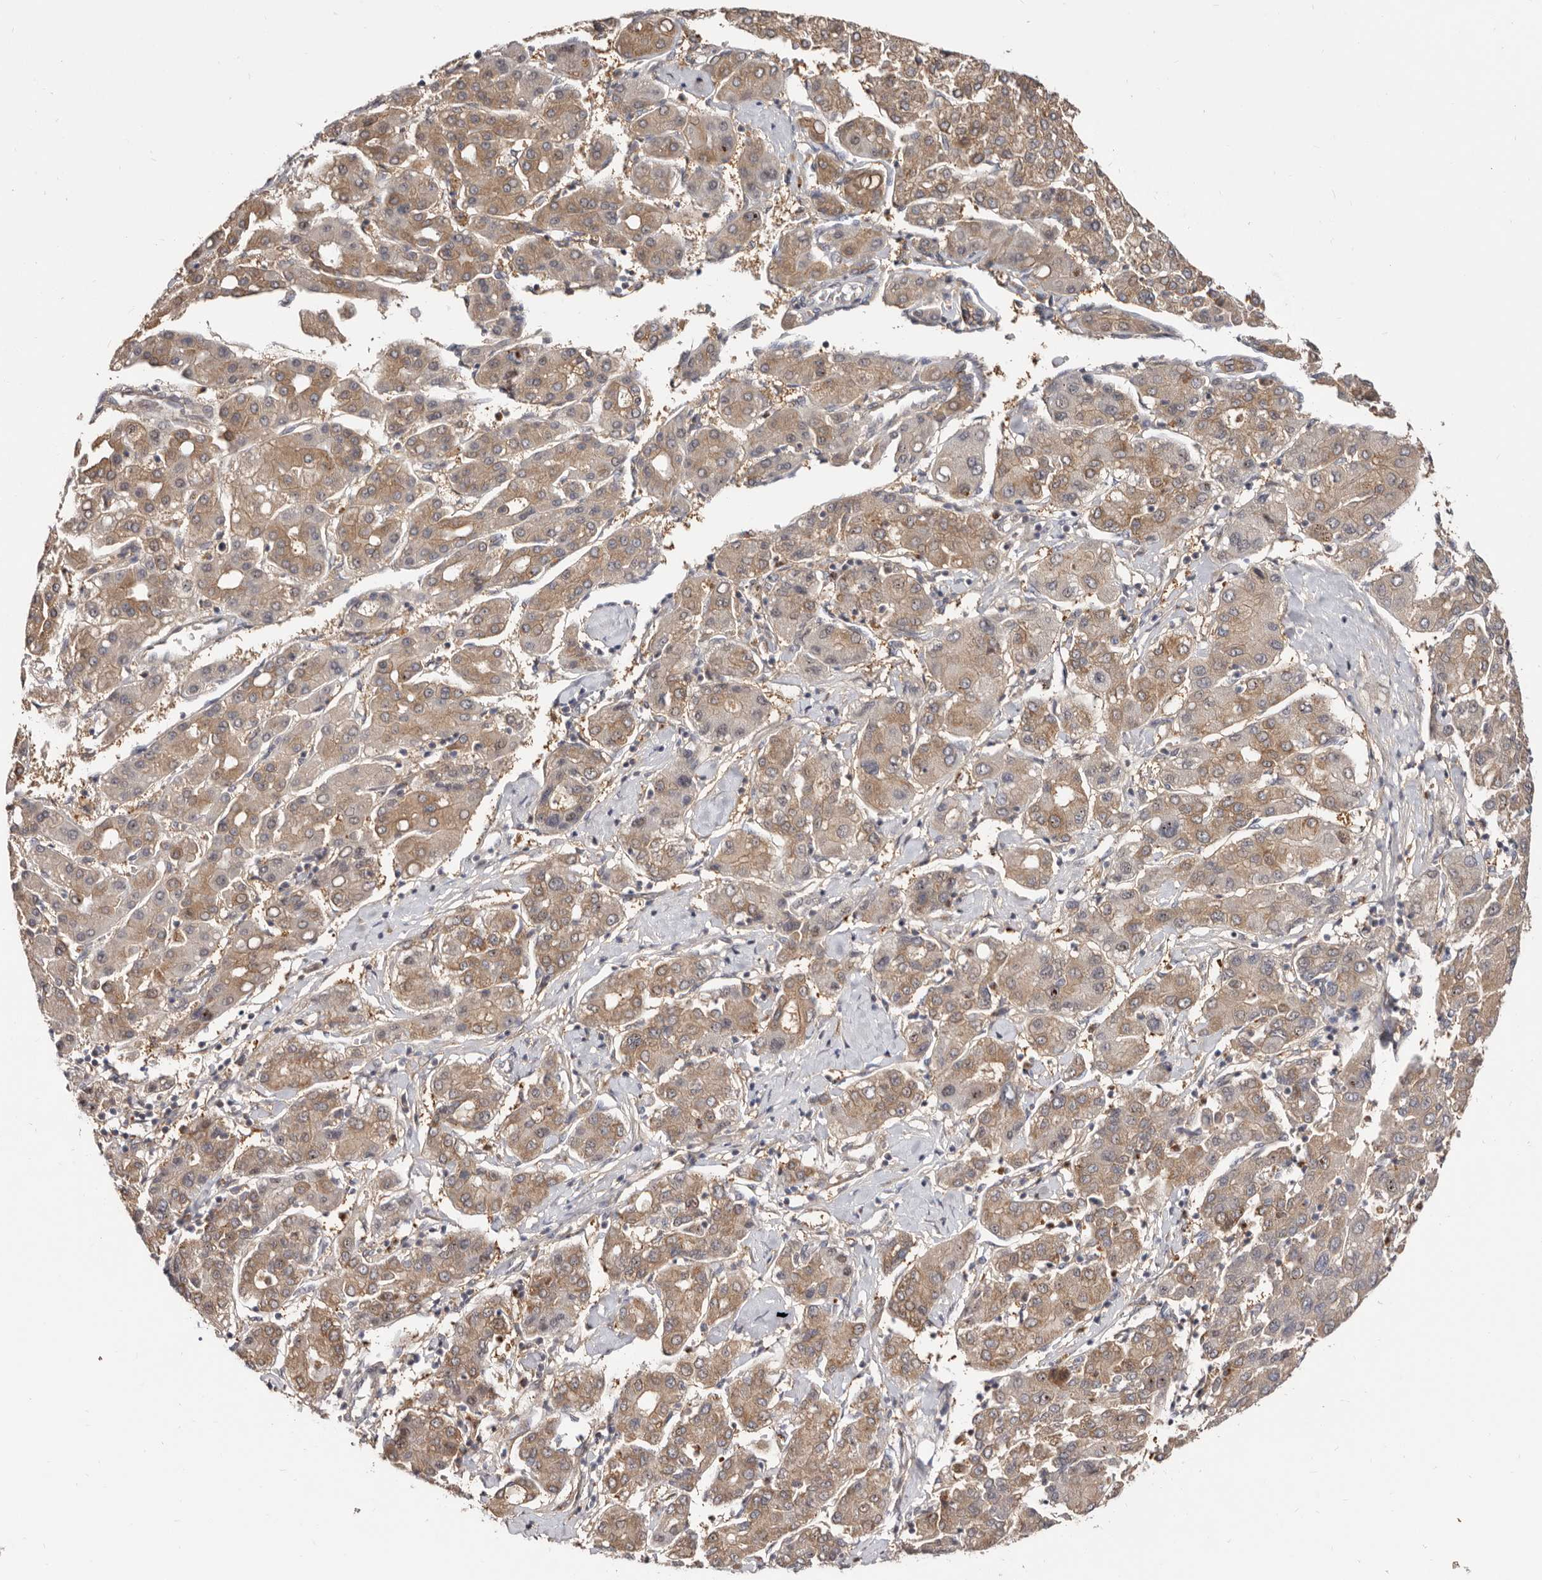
{"staining": {"intensity": "moderate", "quantity": ">75%", "location": "cytoplasmic/membranous"}, "tissue": "liver cancer", "cell_type": "Tumor cells", "image_type": "cancer", "snomed": [{"axis": "morphology", "description": "Carcinoma, Hepatocellular, NOS"}, {"axis": "topography", "description": "Liver"}], "caption": "IHC (DAB (3,3'-diaminobenzidine)) staining of liver hepatocellular carcinoma exhibits moderate cytoplasmic/membranous protein expression in approximately >75% of tumor cells.", "gene": "TC2N", "patient": {"sex": "male", "age": 65}}